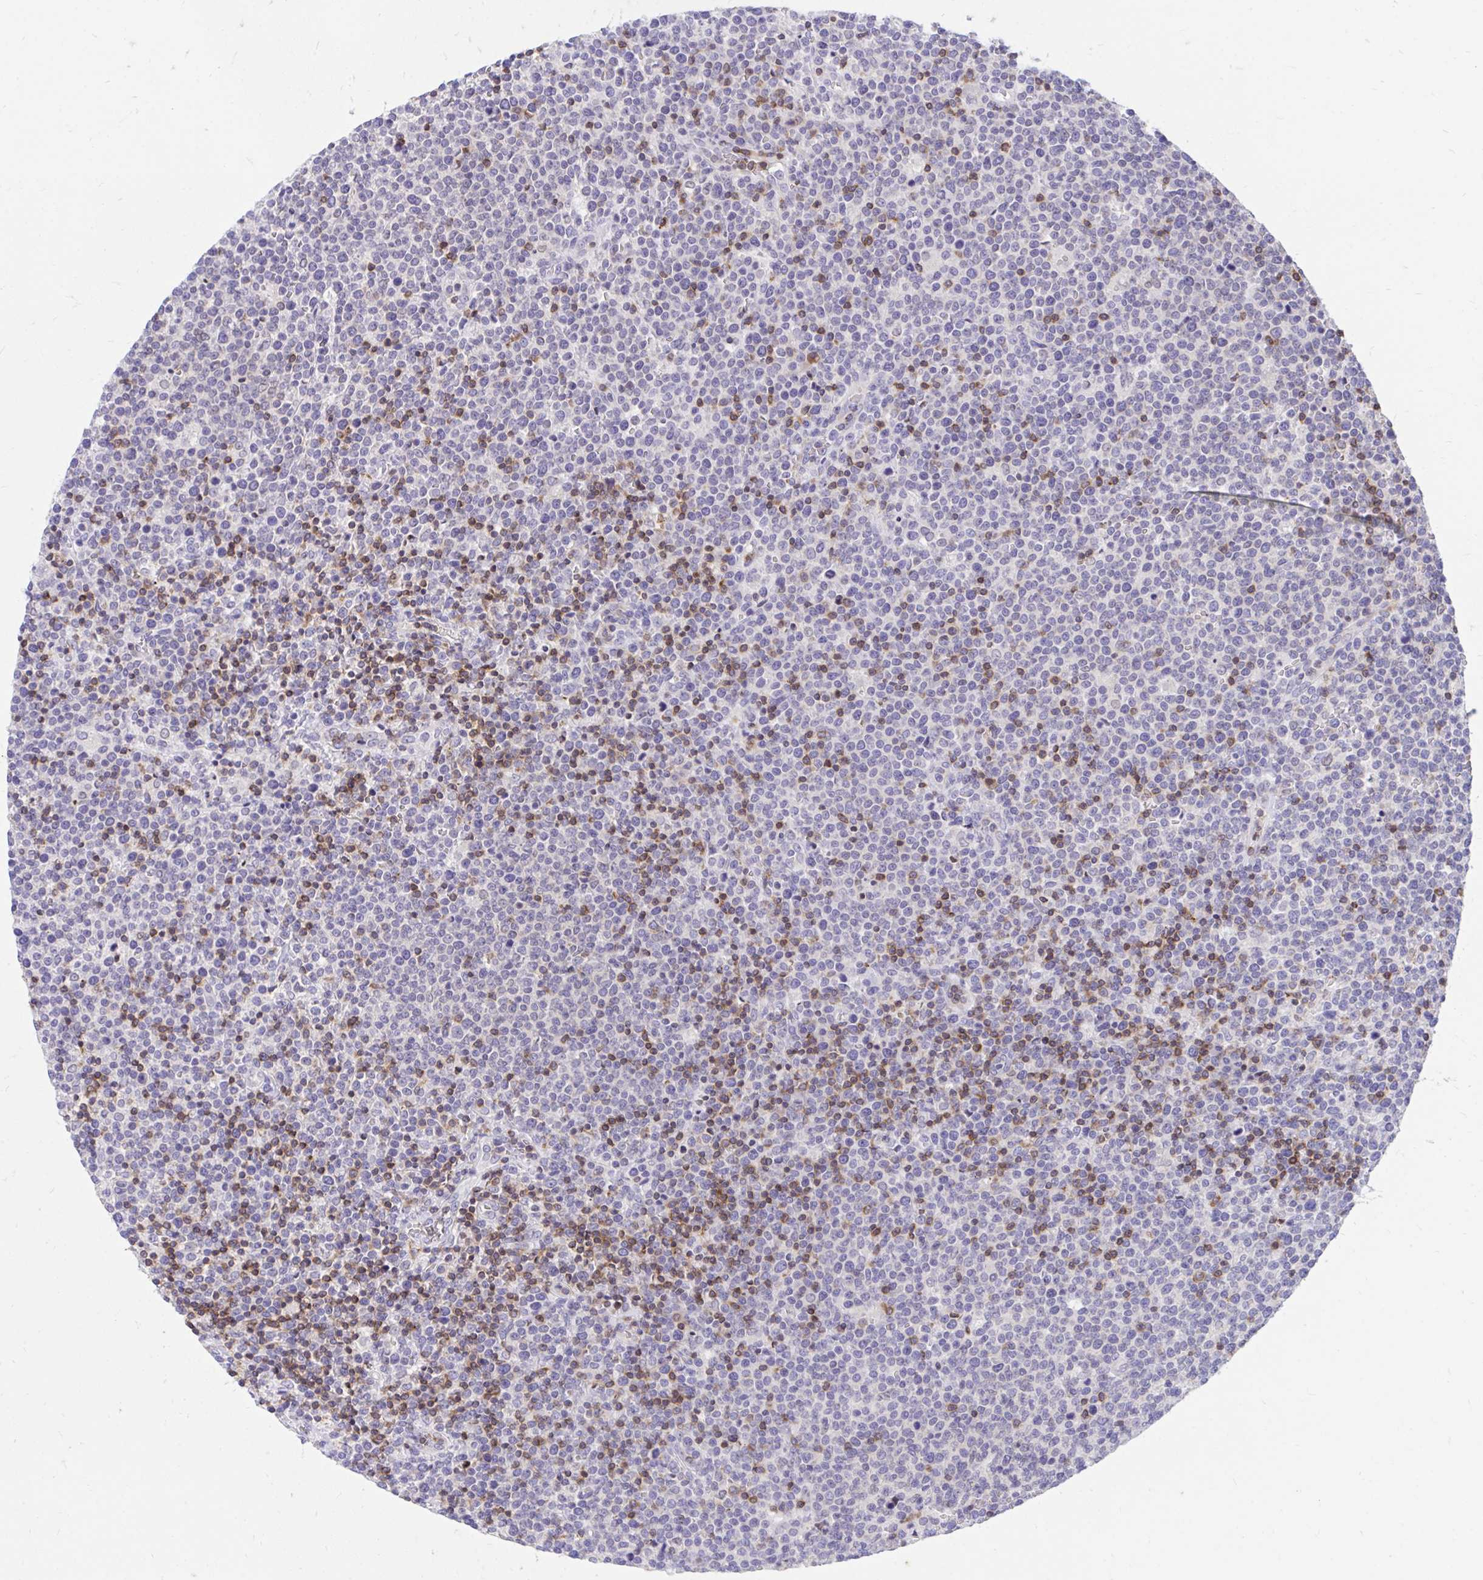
{"staining": {"intensity": "negative", "quantity": "none", "location": "none"}, "tissue": "lymphoma", "cell_type": "Tumor cells", "image_type": "cancer", "snomed": [{"axis": "morphology", "description": "Malignant lymphoma, non-Hodgkin's type, High grade"}, {"axis": "topography", "description": "Lymph node"}], "caption": "Immunohistochemistry (IHC) of human malignant lymphoma, non-Hodgkin's type (high-grade) exhibits no positivity in tumor cells.", "gene": "CXCL8", "patient": {"sex": "male", "age": 61}}